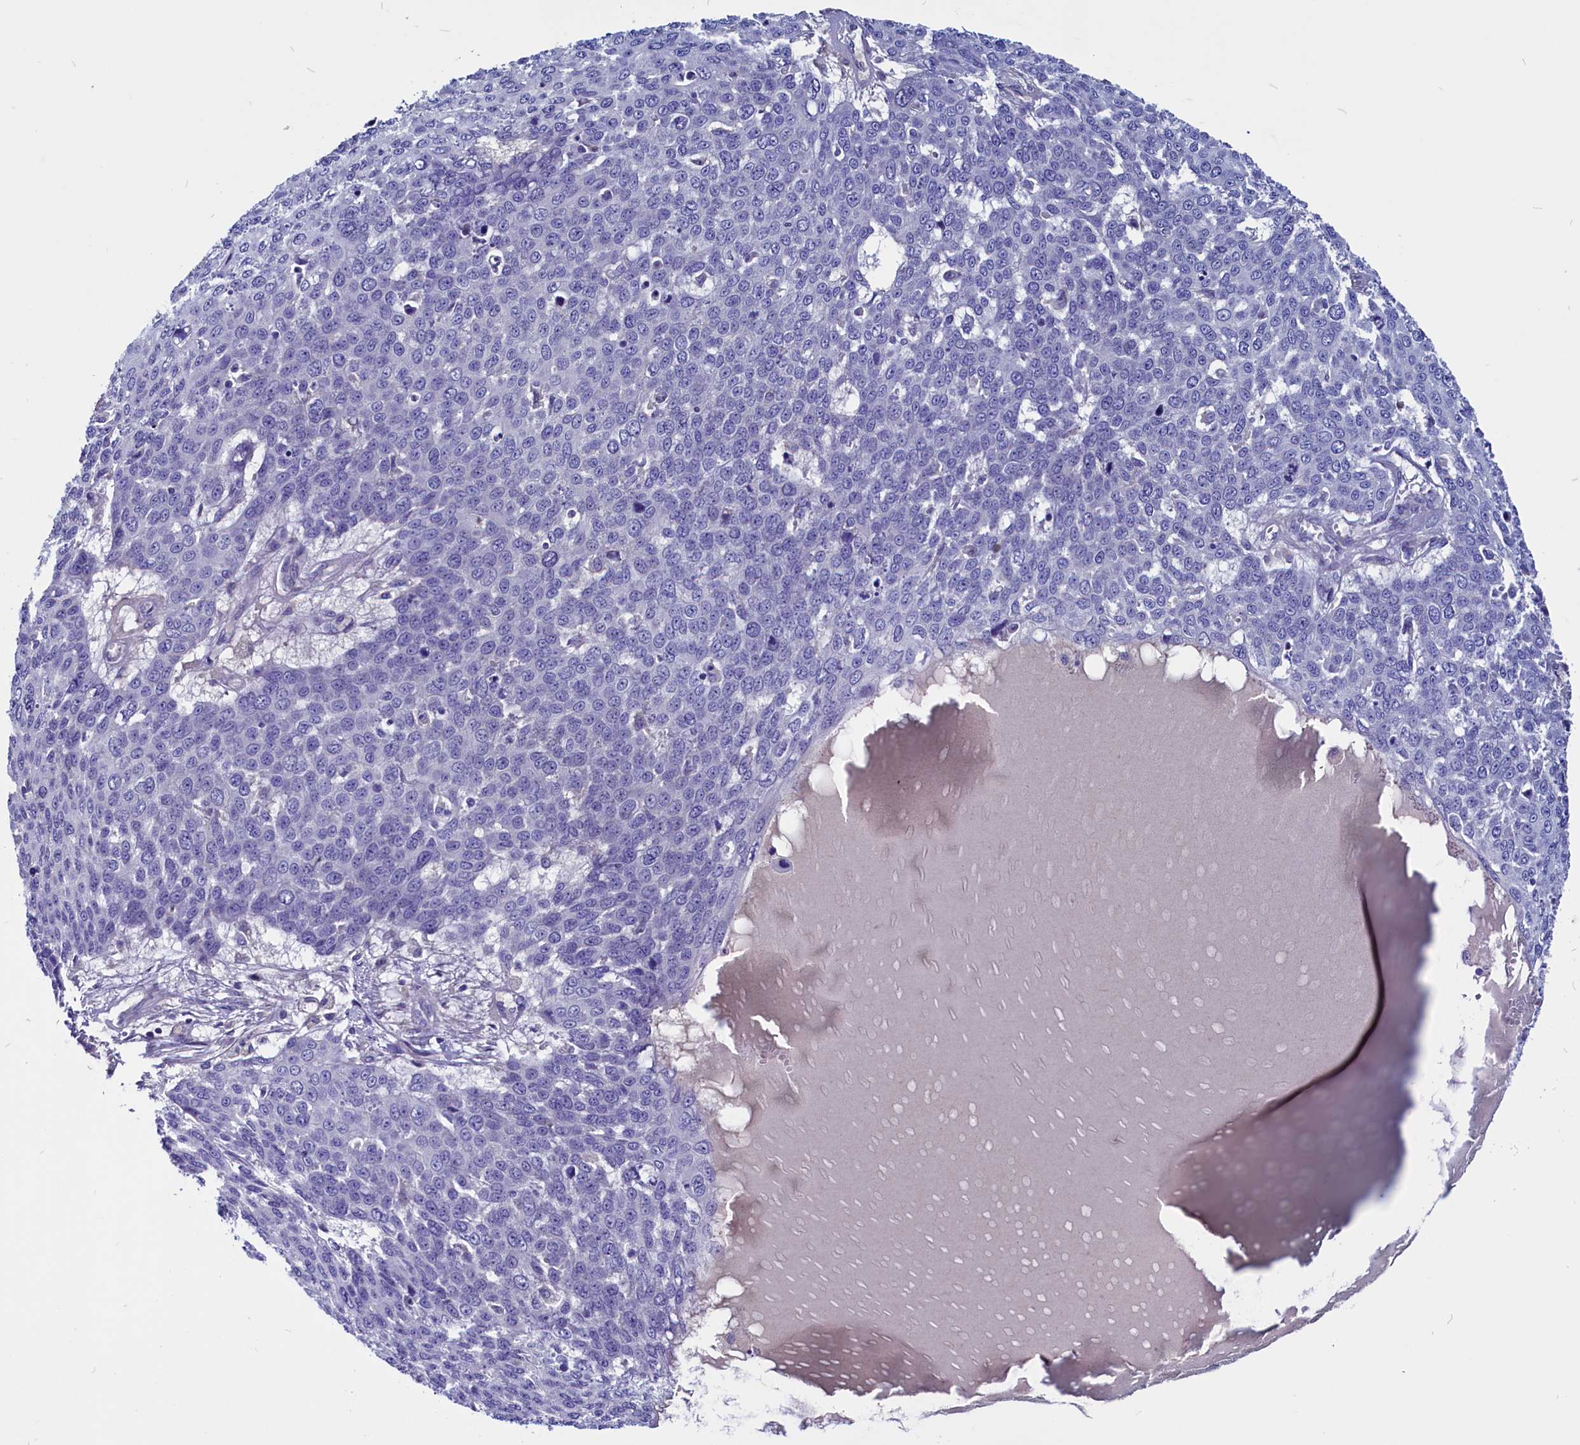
{"staining": {"intensity": "negative", "quantity": "none", "location": "none"}, "tissue": "skin cancer", "cell_type": "Tumor cells", "image_type": "cancer", "snomed": [{"axis": "morphology", "description": "Squamous cell carcinoma, NOS"}, {"axis": "topography", "description": "Skin"}], "caption": "The immunohistochemistry (IHC) histopathology image has no significant staining in tumor cells of skin cancer (squamous cell carcinoma) tissue.", "gene": "CCBE1", "patient": {"sex": "male", "age": 71}}